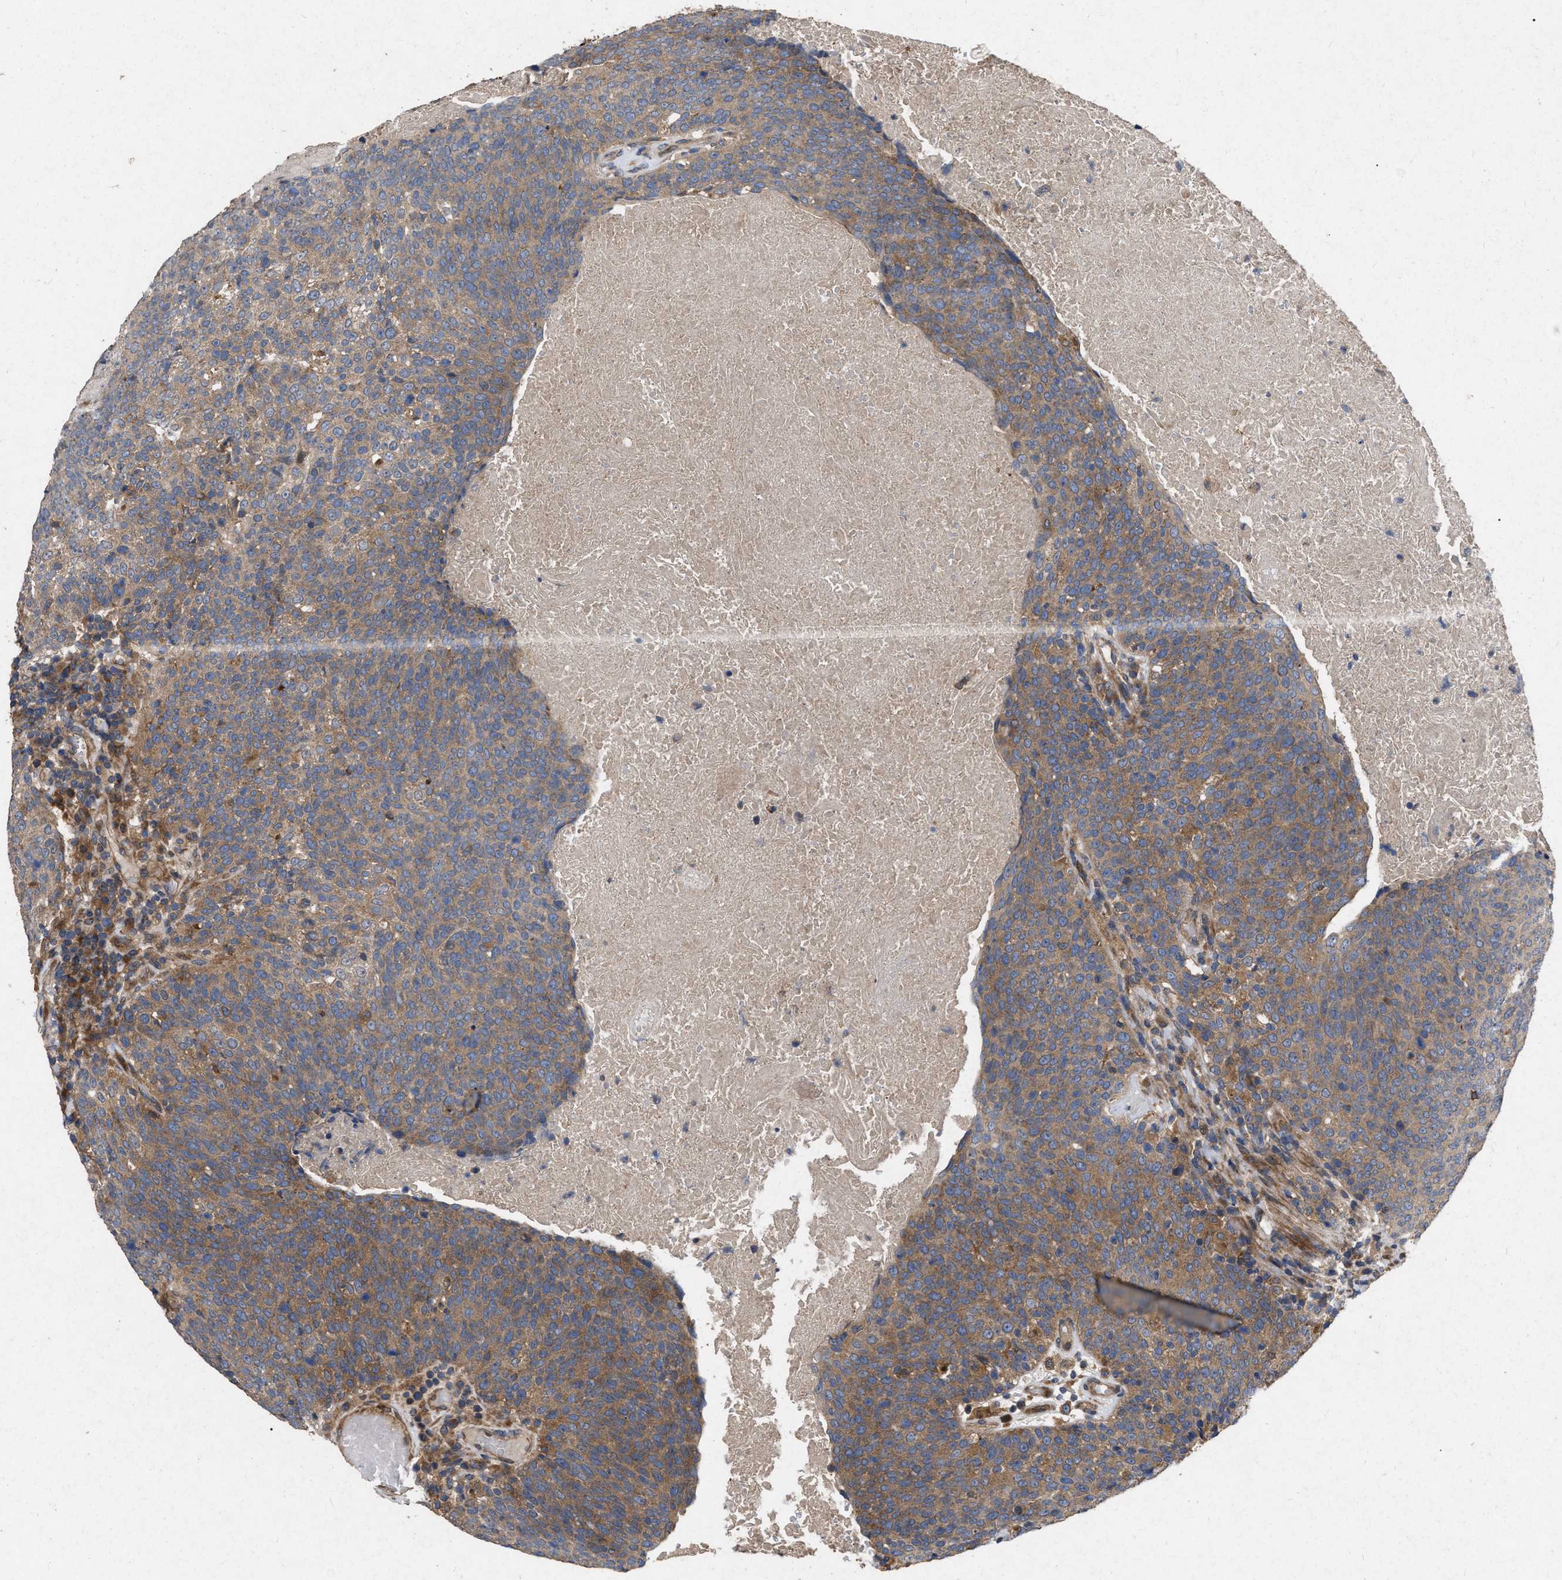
{"staining": {"intensity": "moderate", "quantity": ">75%", "location": "cytoplasmic/membranous"}, "tissue": "head and neck cancer", "cell_type": "Tumor cells", "image_type": "cancer", "snomed": [{"axis": "morphology", "description": "Squamous cell carcinoma, NOS"}, {"axis": "morphology", "description": "Squamous cell carcinoma, metastatic, NOS"}, {"axis": "topography", "description": "Lymph node"}, {"axis": "topography", "description": "Head-Neck"}], "caption": "DAB (3,3'-diaminobenzidine) immunohistochemical staining of squamous cell carcinoma (head and neck) reveals moderate cytoplasmic/membranous protein expression in about >75% of tumor cells.", "gene": "CDKN2C", "patient": {"sex": "male", "age": 62}}